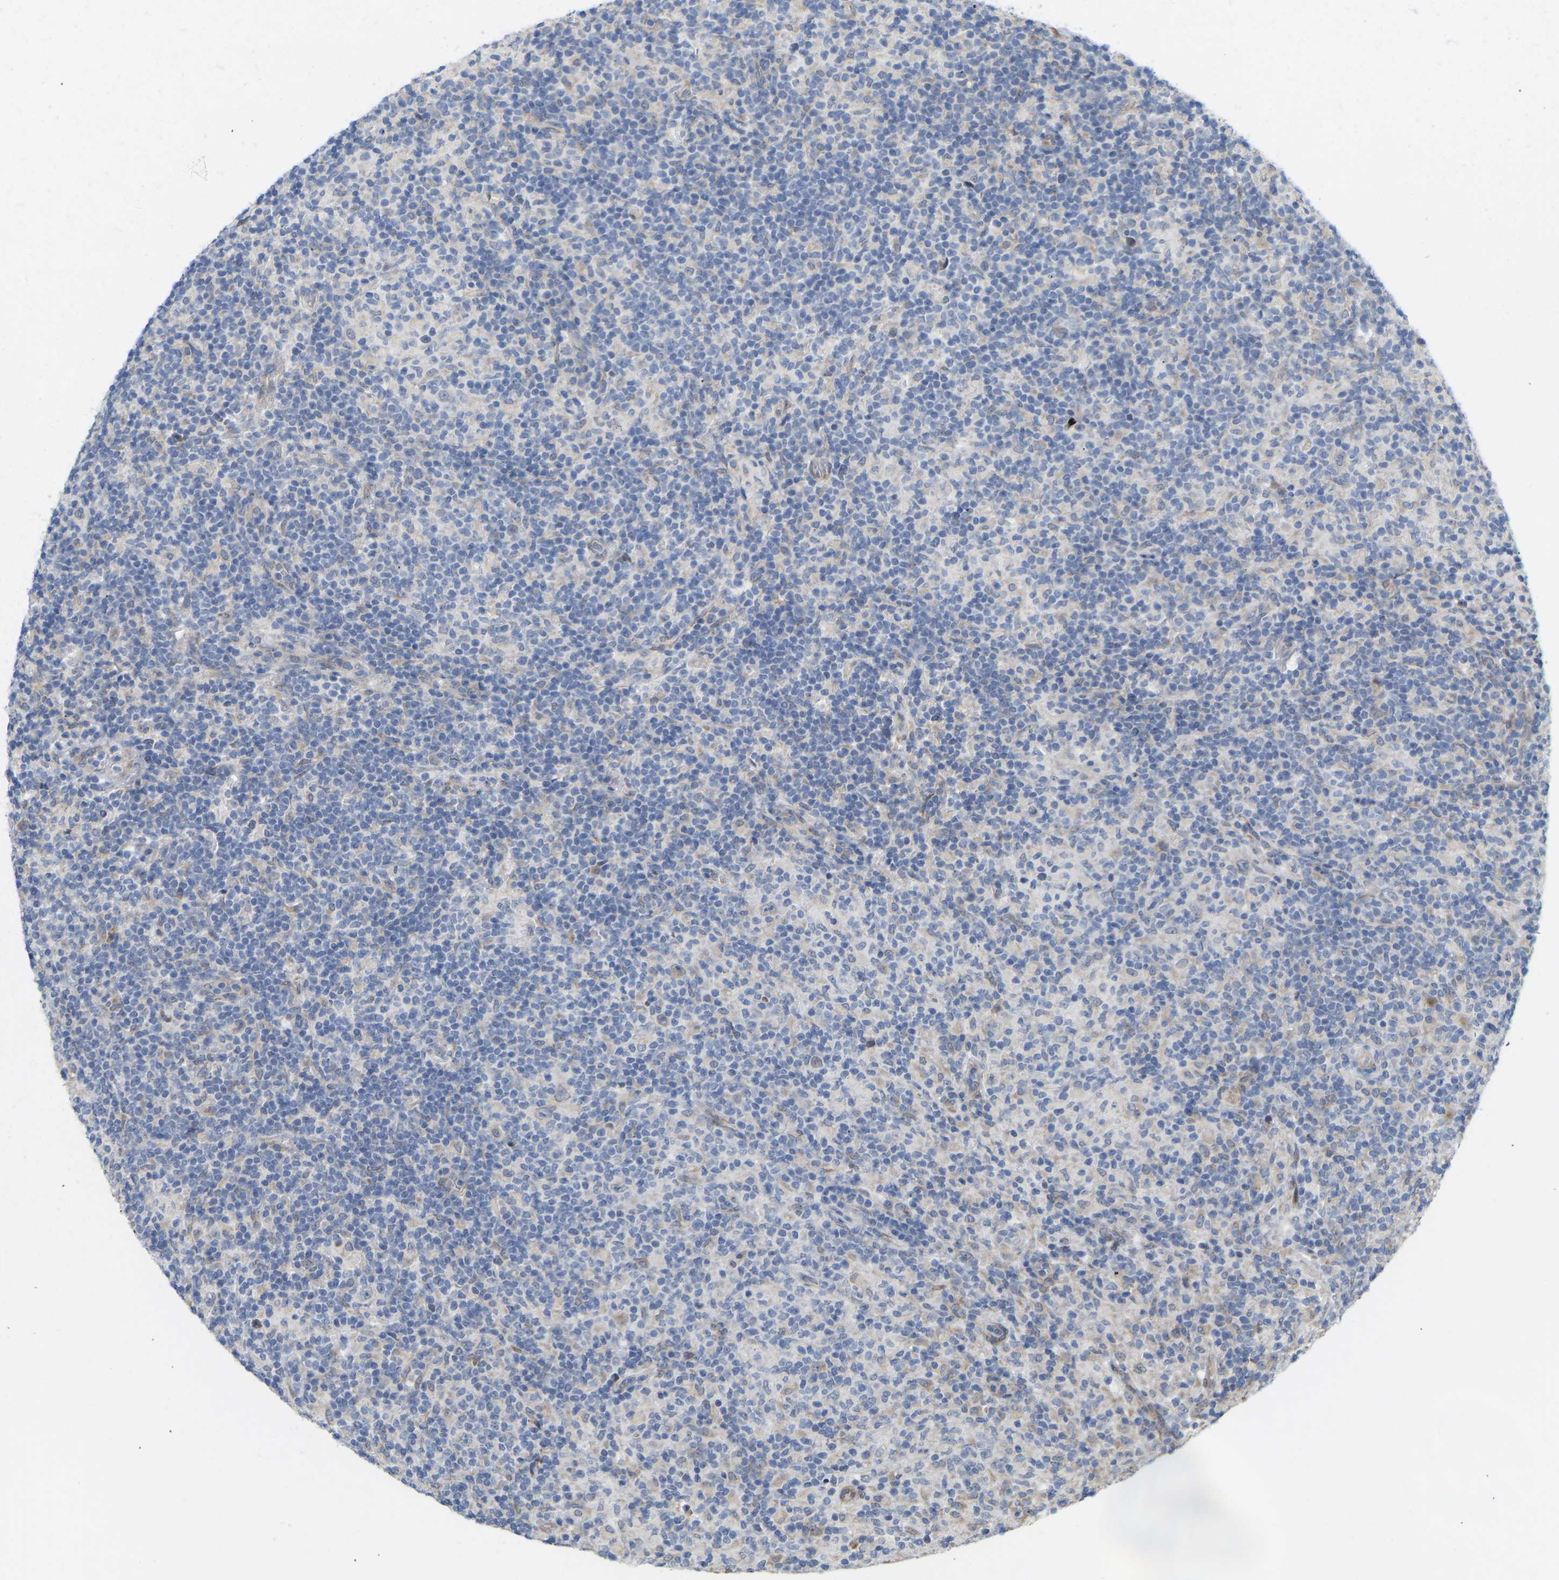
{"staining": {"intensity": "negative", "quantity": "none", "location": "none"}, "tissue": "lymphoma", "cell_type": "Tumor cells", "image_type": "cancer", "snomed": [{"axis": "morphology", "description": "Hodgkin's disease, NOS"}, {"axis": "topography", "description": "Lymph node"}], "caption": "An image of human lymphoma is negative for staining in tumor cells.", "gene": "BEND3", "patient": {"sex": "male", "age": 70}}